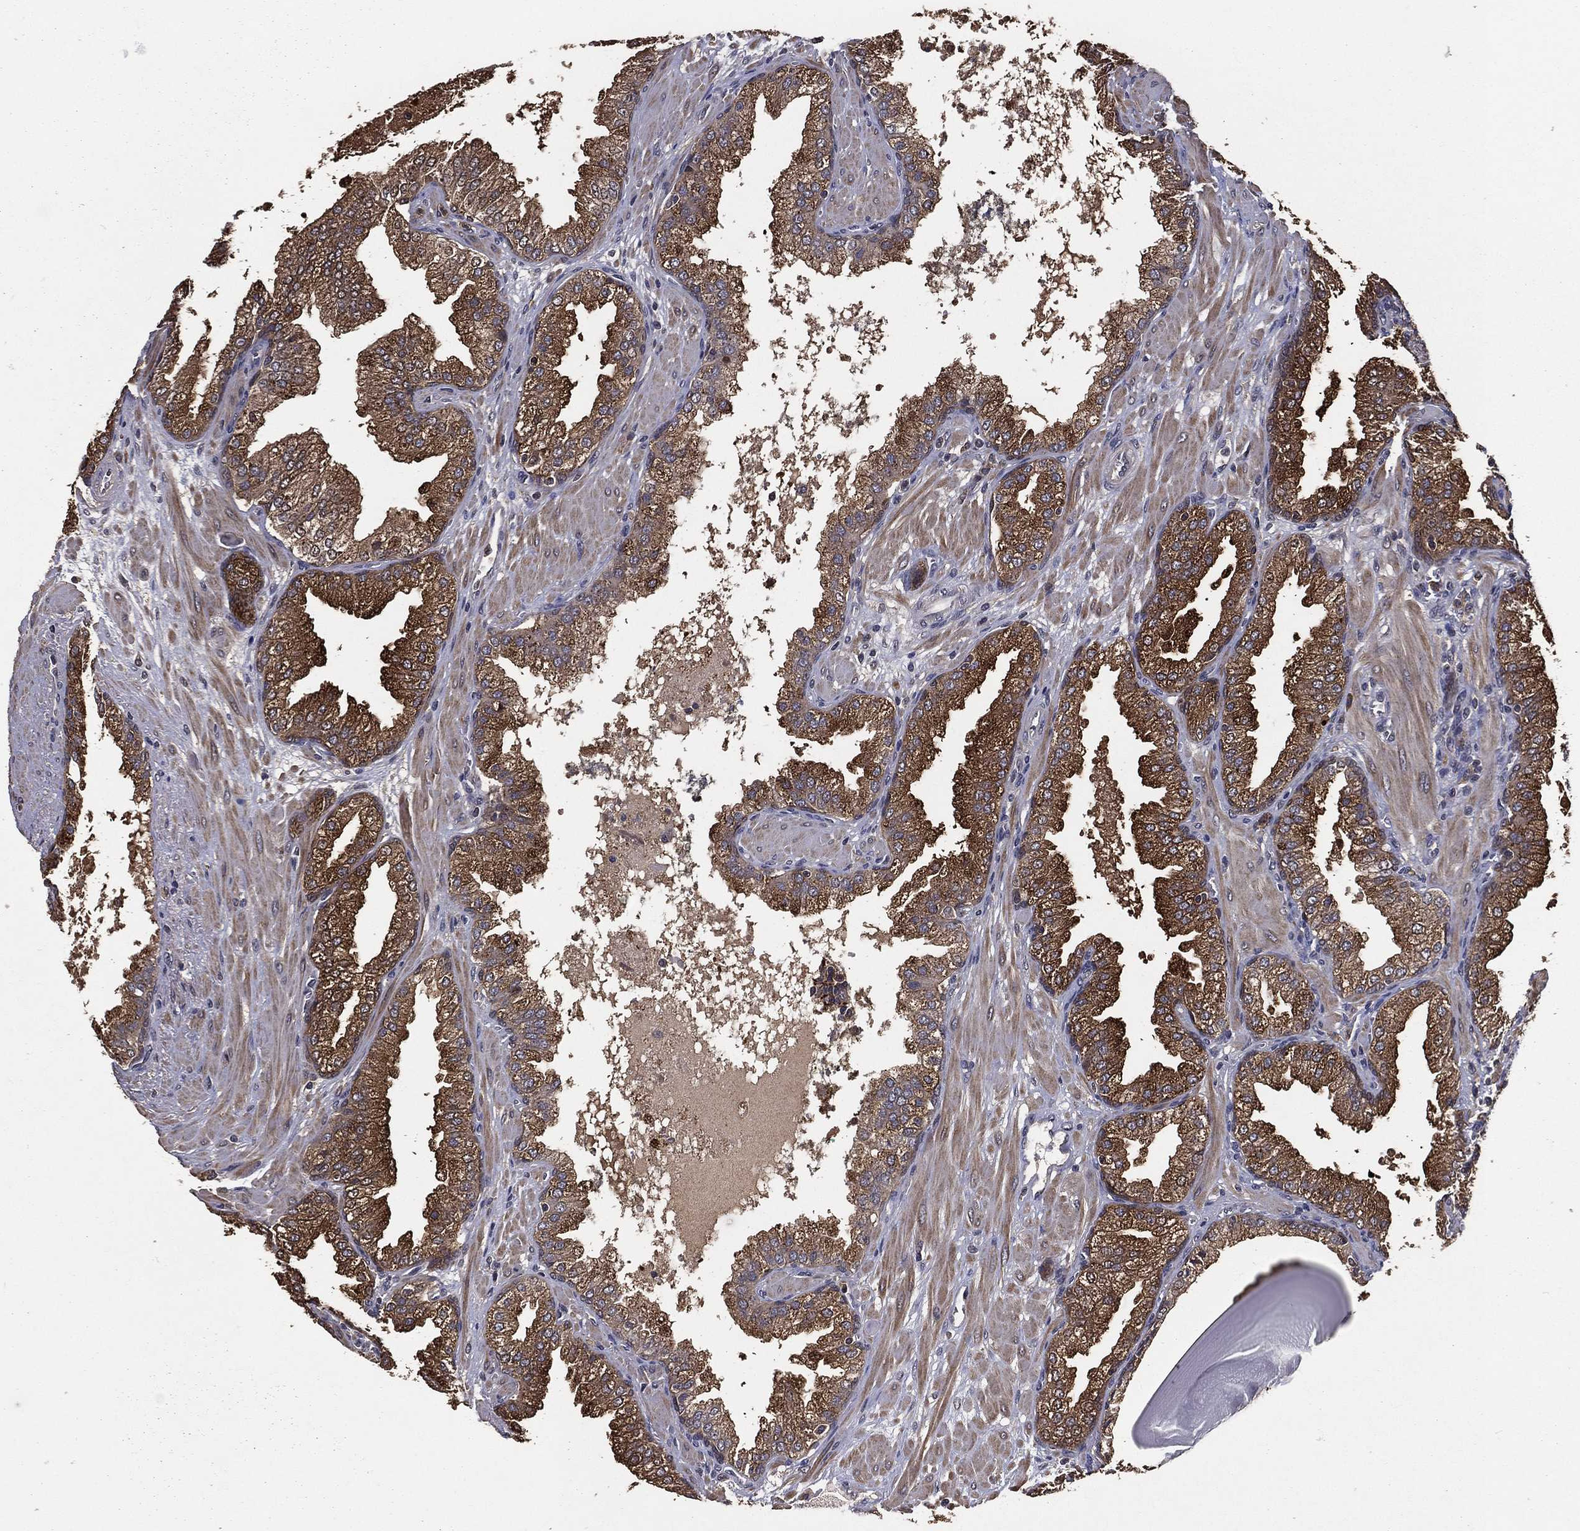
{"staining": {"intensity": "strong", "quantity": "25%-75%", "location": "cytoplasmic/membranous"}, "tissue": "prostate cancer", "cell_type": "Tumor cells", "image_type": "cancer", "snomed": [{"axis": "morphology", "description": "Adenocarcinoma, Low grade"}, {"axis": "topography", "description": "Prostate"}], "caption": "This histopathology image shows immunohistochemistry staining of human low-grade adenocarcinoma (prostate), with high strong cytoplasmic/membranous staining in about 25%-75% of tumor cells.", "gene": "PCNT", "patient": {"sex": "male", "age": 62}}